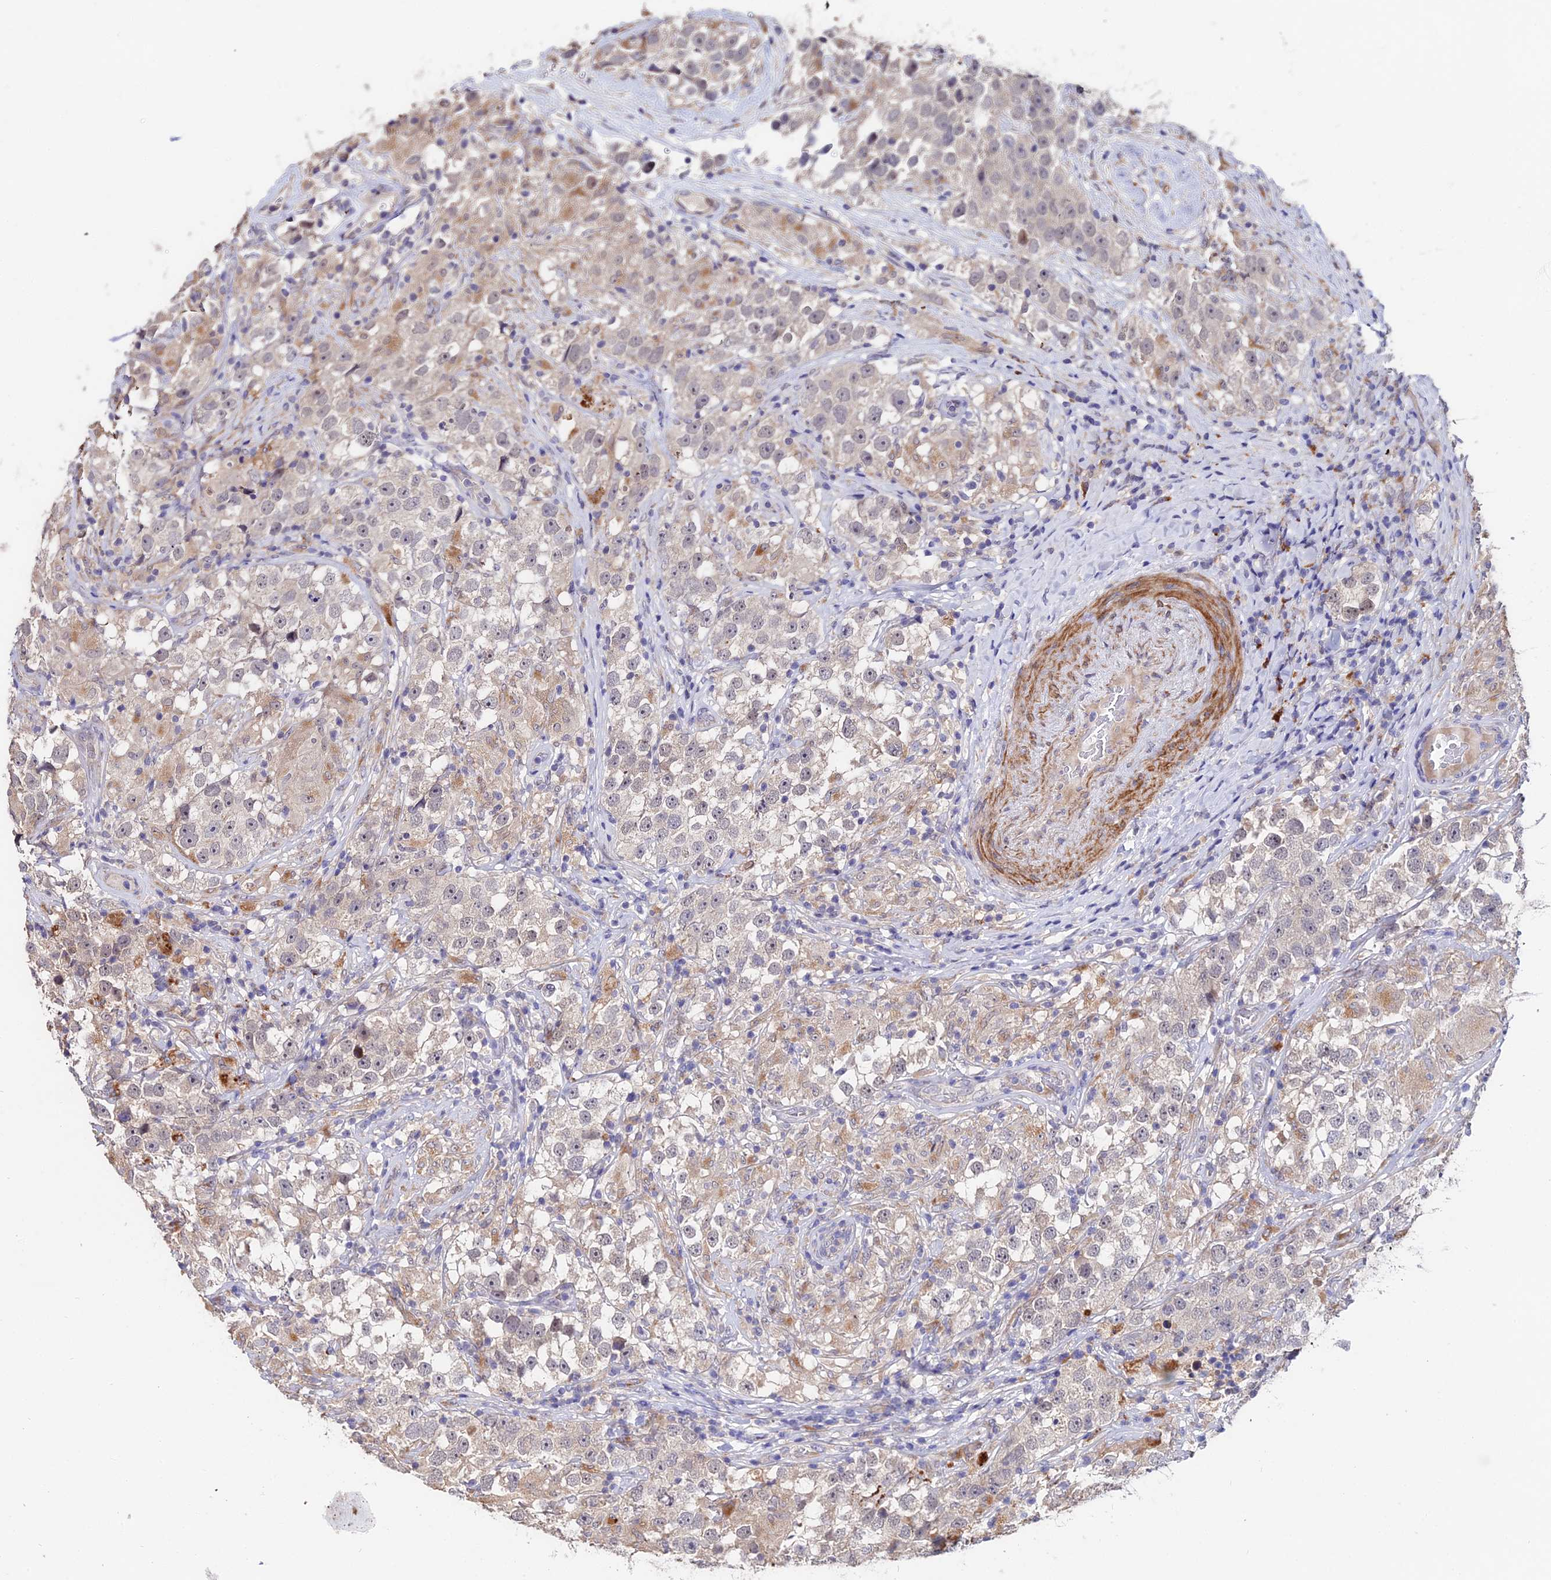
{"staining": {"intensity": "negative", "quantity": "none", "location": "none"}, "tissue": "testis cancer", "cell_type": "Tumor cells", "image_type": "cancer", "snomed": [{"axis": "morphology", "description": "Seminoma, NOS"}, {"axis": "topography", "description": "Testis"}], "caption": "Tumor cells are negative for protein expression in human testis cancer (seminoma). Nuclei are stained in blue.", "gene": "ACTR5", "patient": {"sex": "male", "age": 46}}